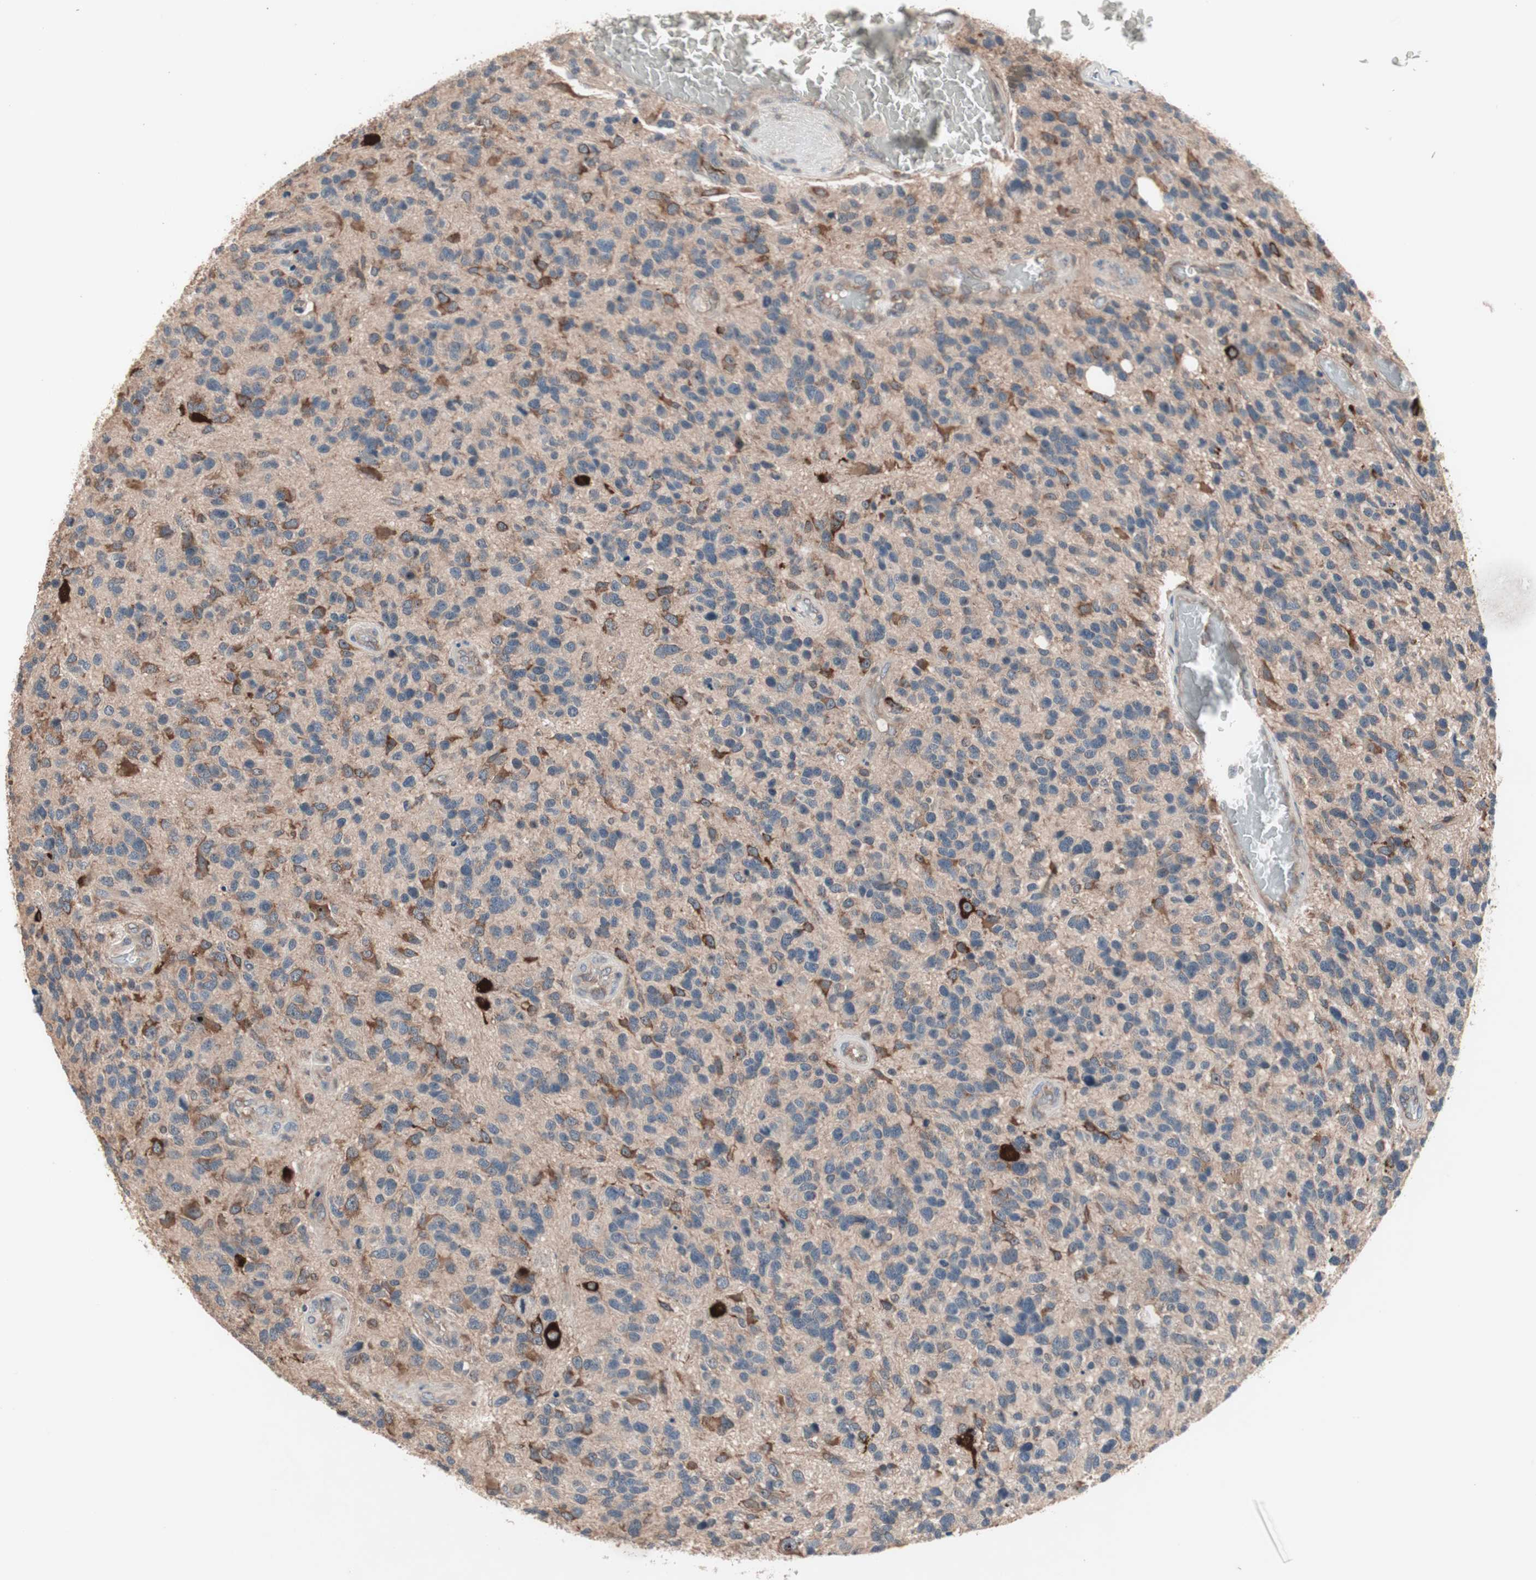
{"staining": {"intensity": "weak", "quantity": "25%-75%", "location": "cytoplasmic/membranous"}, "tissue": "glioma", "cell_type": "Tumor cells", "image_type": "cancer", "snomed": [{"axis": "morphology", "description": "Glioma, malignant, High grade"}, {"axis": "topography", "description": "Brain"}], "caption": "Immunohistochemical staining of human glioma exhibits weak cytoplasmic/membranous protein staining in about 25%-75% of tumor cells. (Stains: DAB (3,3'-diaminobenzidine) in brown, nuclei in blue, Microscopy: brightfield microscopy at high magnification).", "gene": "IRS1", "patient": {"sex": "female", "age": 58}}